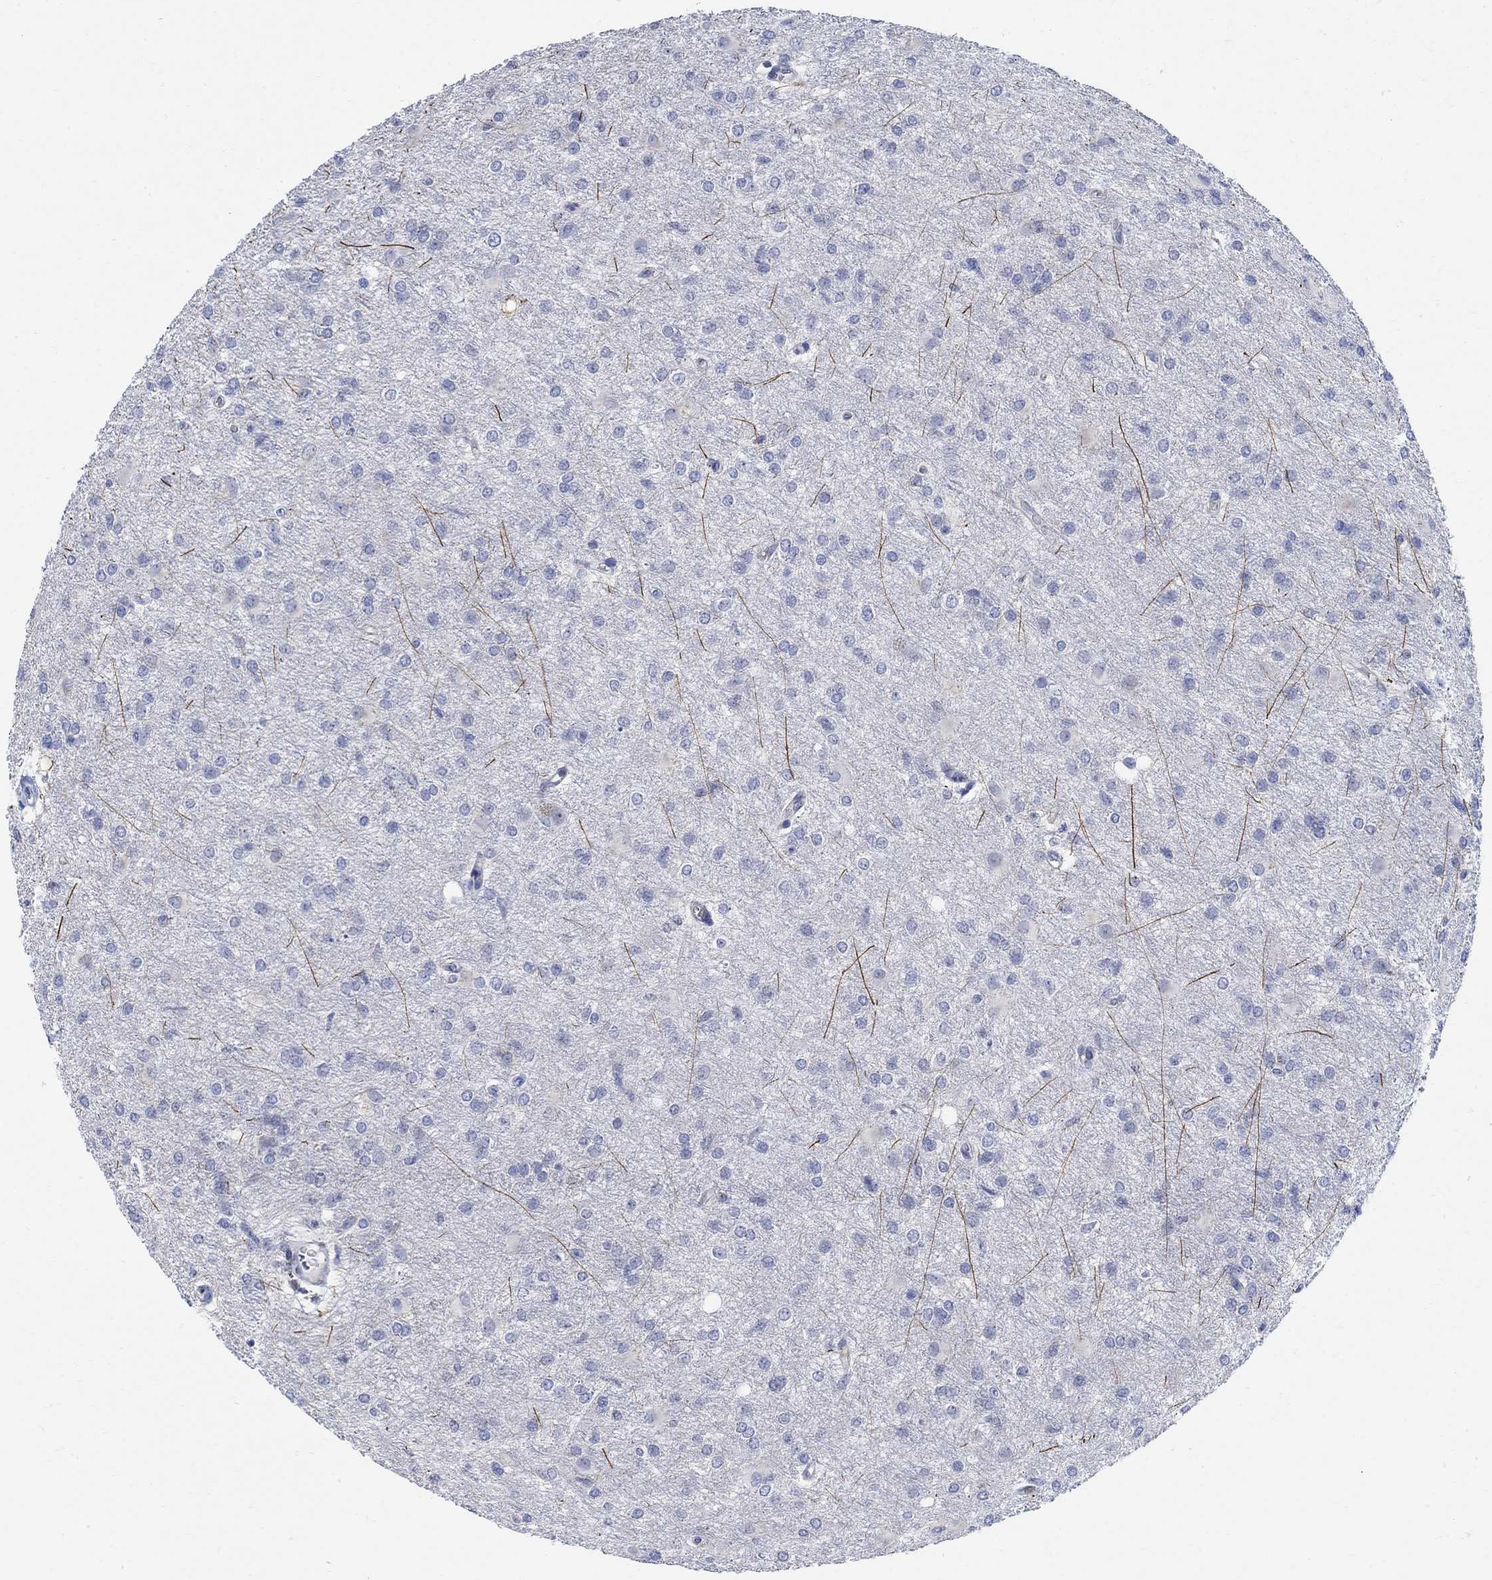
{"staining": {"intensity": "negative", "quantity": "none", "location": "none"}, "tissue": "glioma", "cell_type": "Tumor cells", "image_type": "cancer", "snomed": [{"axis": "morphology", "description": "Glioma, malignant, High grade"}, {"axis": "topography", "description": "Brain"}], "caption": "This is an immunohistochemistry (IHC) micrograph of high-grade glioma (malignant). There is no staining in tumor cells.", "gene": "PHF21B", "patient": {"sex": "male", "age": 68}}